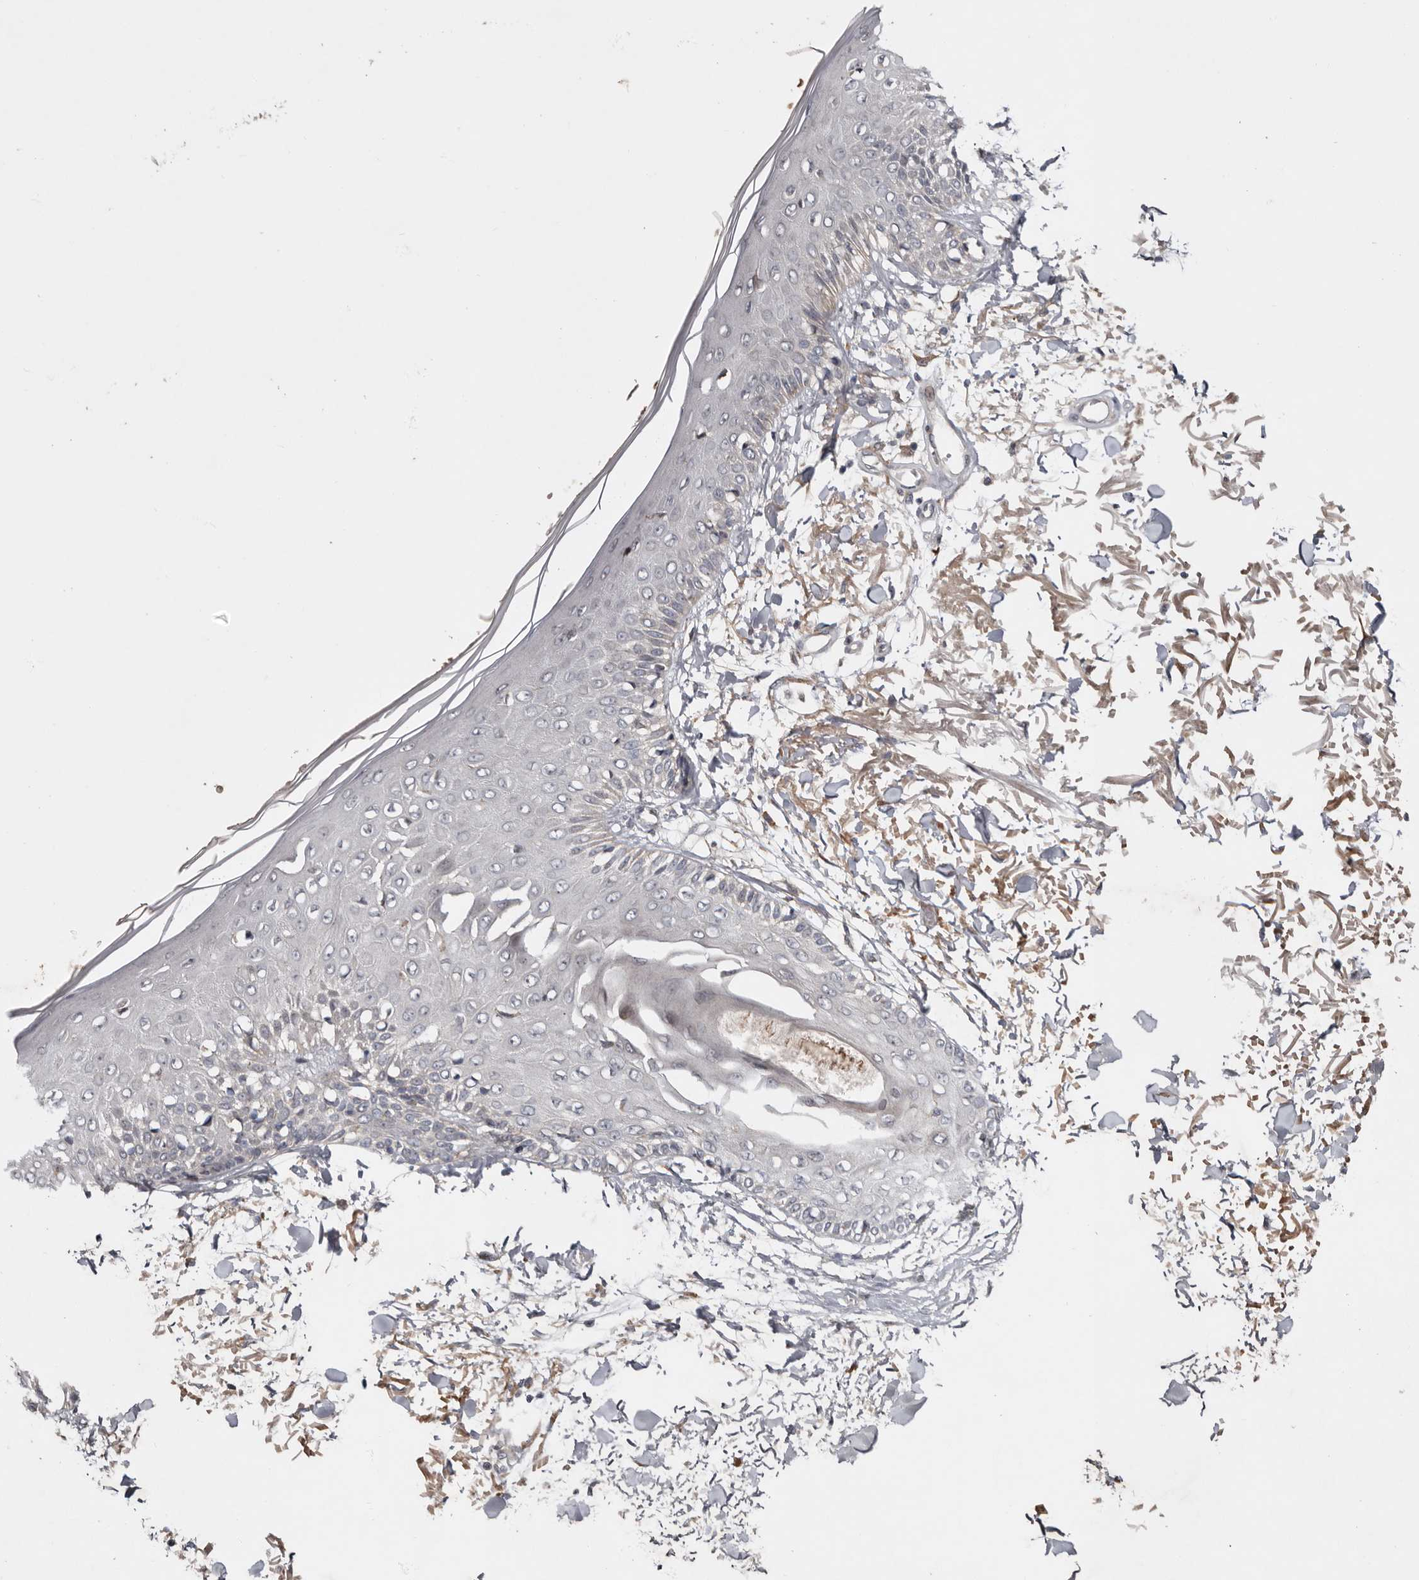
{"staining": {"intensity": "negative", "quantity": "none", "location": "none"}, "tissue": "skin", "cell_type": "Fibroblasts", "image_type": "normal", "snomed": [{"axis": "morphology", "description": "Normal tissue, NOS"}, {"axis": "morphology", "description": "Squamous cell carcinoma, NOS"}, {"axis": "topography", "description": "Skin"}, {"axis": "topography", "description": "Peripheral nerve tissue"}], "caption": "IHC image of benign skin: human skin stained with DAB (3,3'-diaminobenzidine) exhibits no significant protein staining in fibroblasts.", "gene": "CHML", "patient": {"sex": "male", "age": 83}}